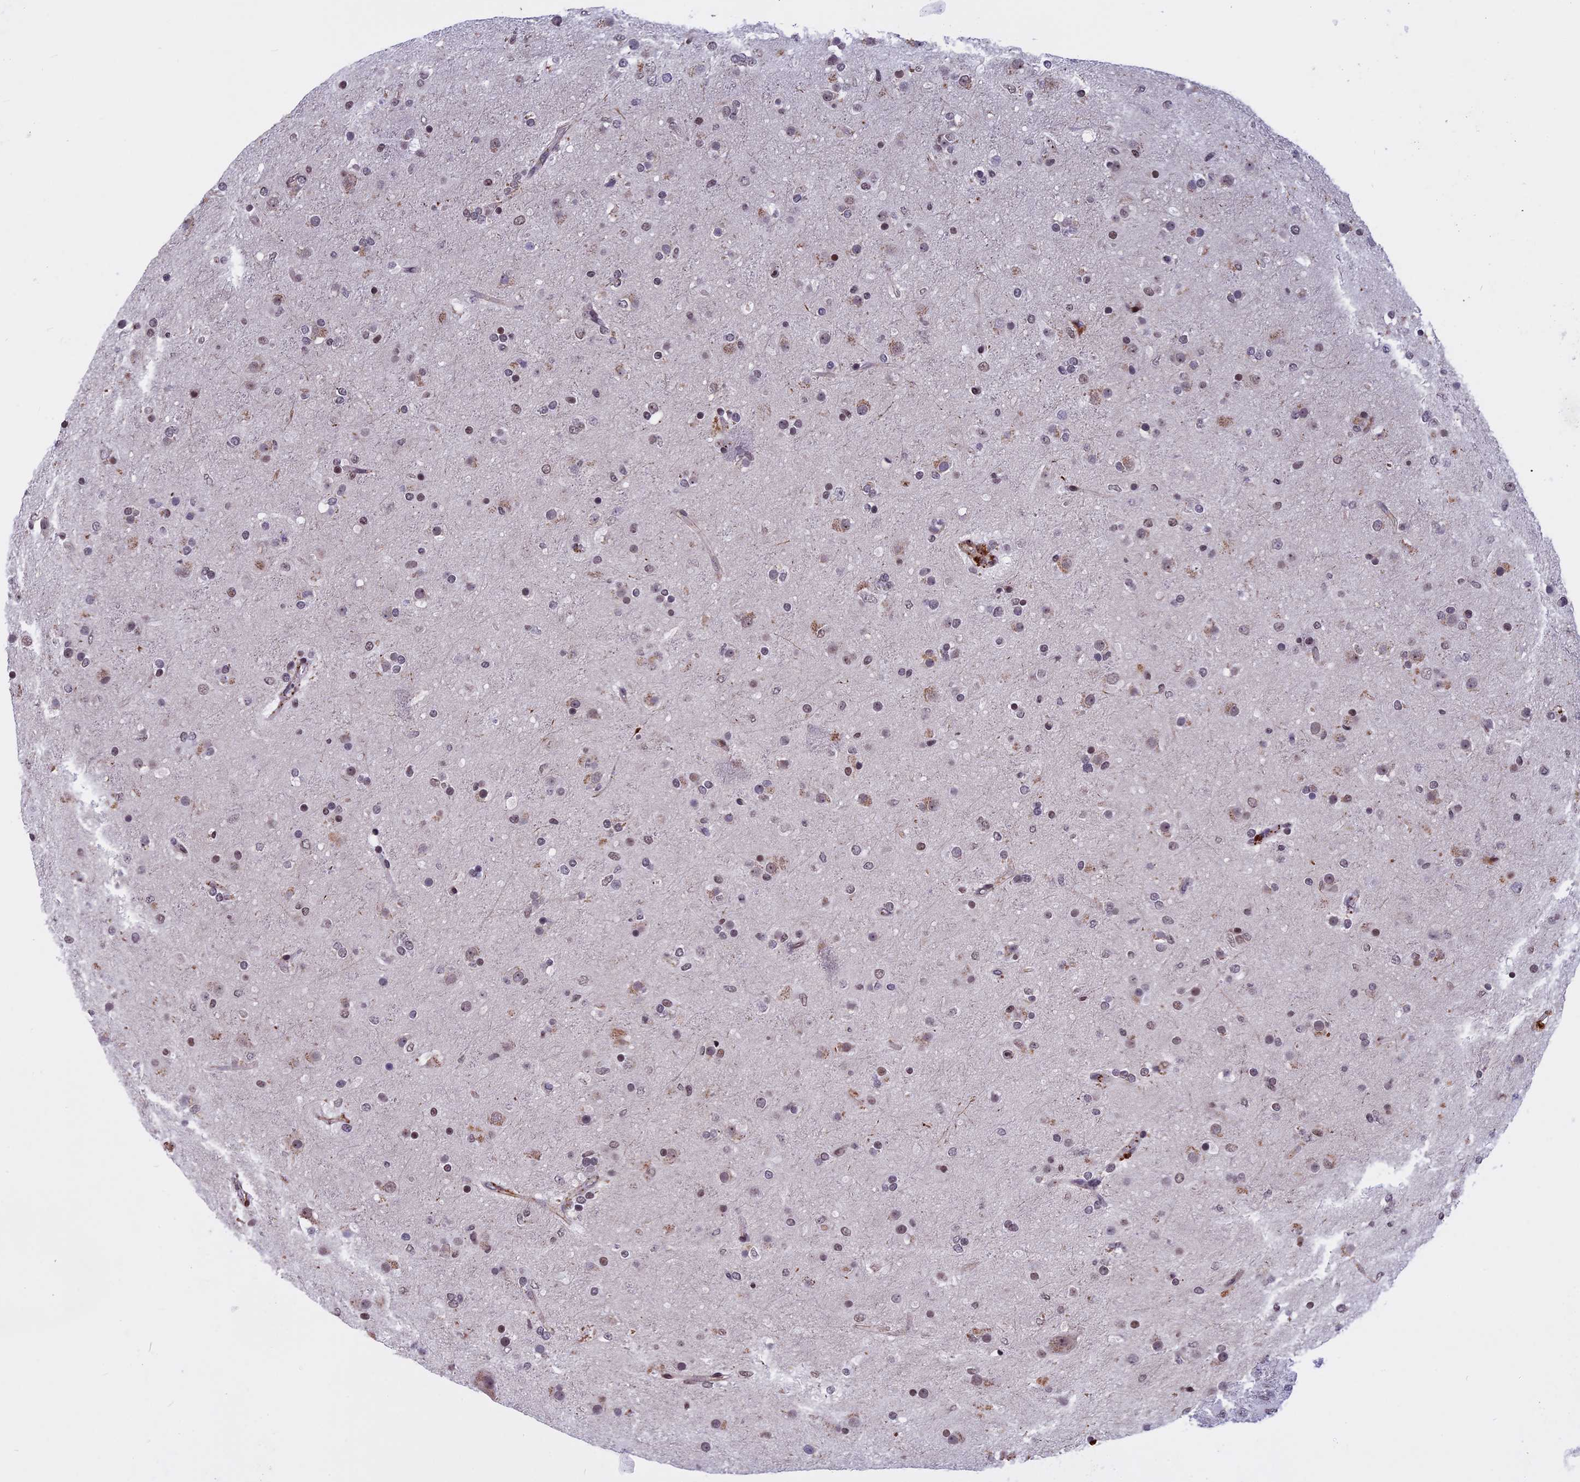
{"staining": {"intensity": "weak", "quantity": ">75%", "location": "nuclear"}, "tissue": "glioma", "cell_type": "Tumor cells", "image_type": "cancer", "snomed": [{"axis": "morphology", "description": "Glioma, malignant, Low grade"}, {"axis": "topography", "description": "Brain"}], "caption": "Glioma stained with a protein marker exhibits weak staining in tumor cells.", "gene": "NIPBL", "patient": {"sex": "male", "age": 65}}